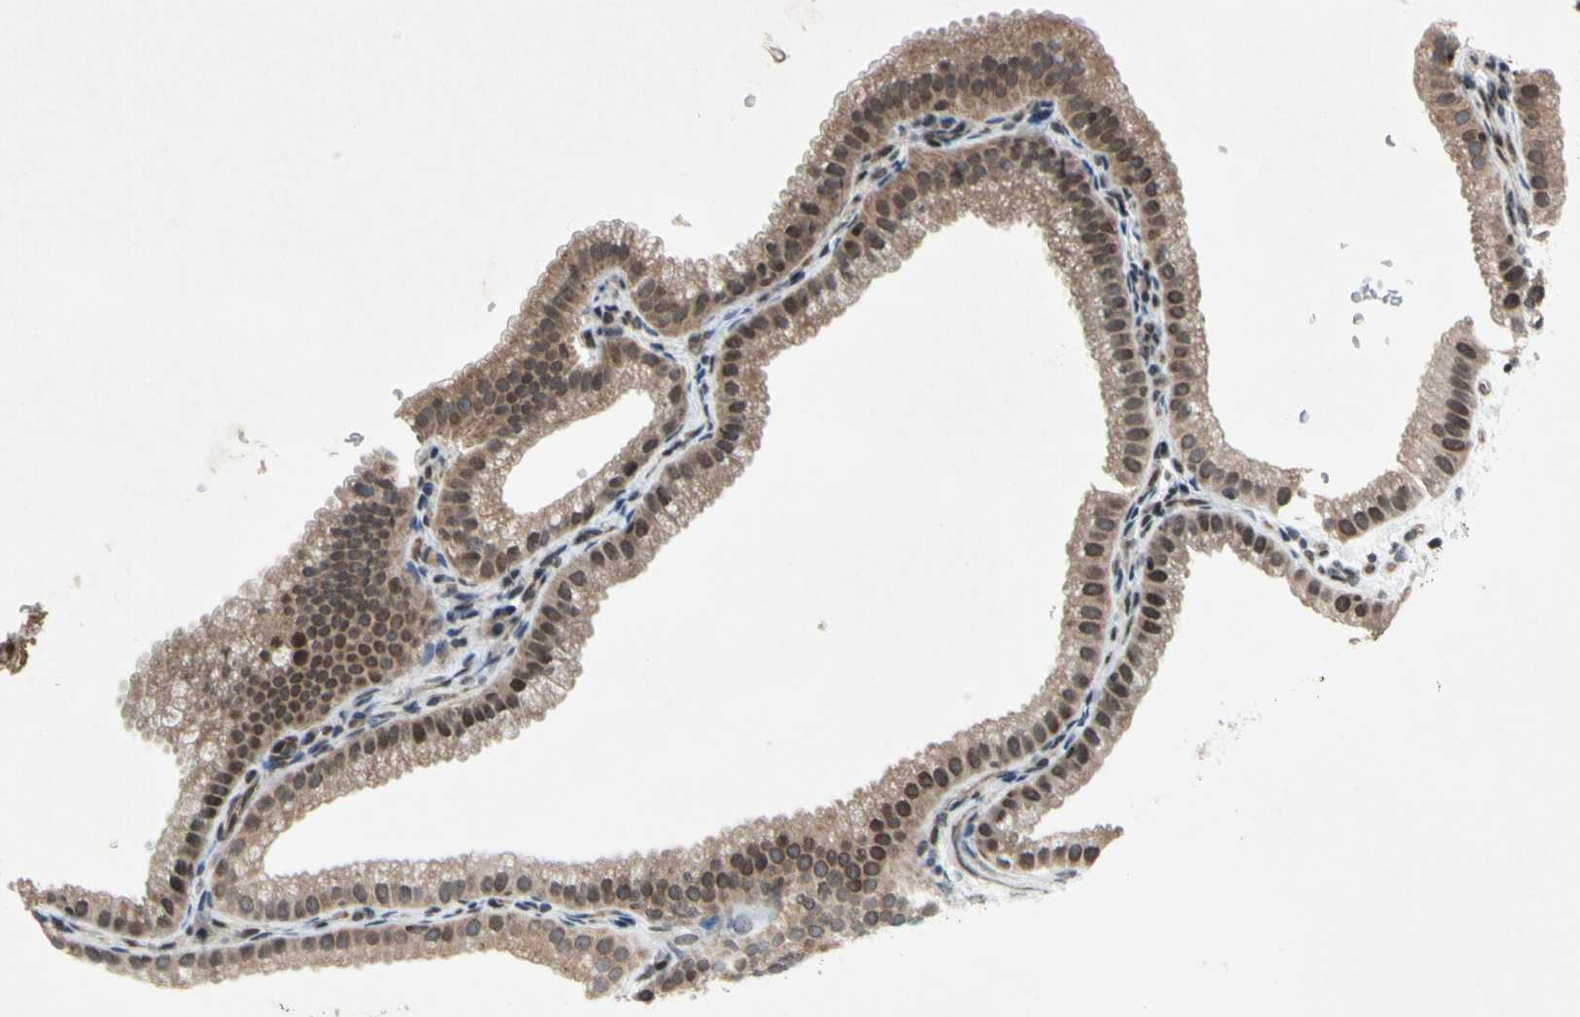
{"staining": {"intensity": "moderate", "quantity": "<25%", "location": "cytoplasmic/membranous,nuclear"}, "tissue": "gallbladder", "cell_type": "Glandular cells", "image_type": "normal", "snomed": [{"axis": "morphology", "description": "Normal tissue, NOS"}, {"axis": "topography", "description": "Gallbladder"}], "caption": "Brown immunohistochemical staining in unremarkable human gallbladder reveals moderate cytoplasmic/membranous,nuclear staining in about <25% of glandular cells. (IHC, brightfield microscopy, high magnification).", "gene": "XPO1", "patient": {"sex": "female", "age": 64}}